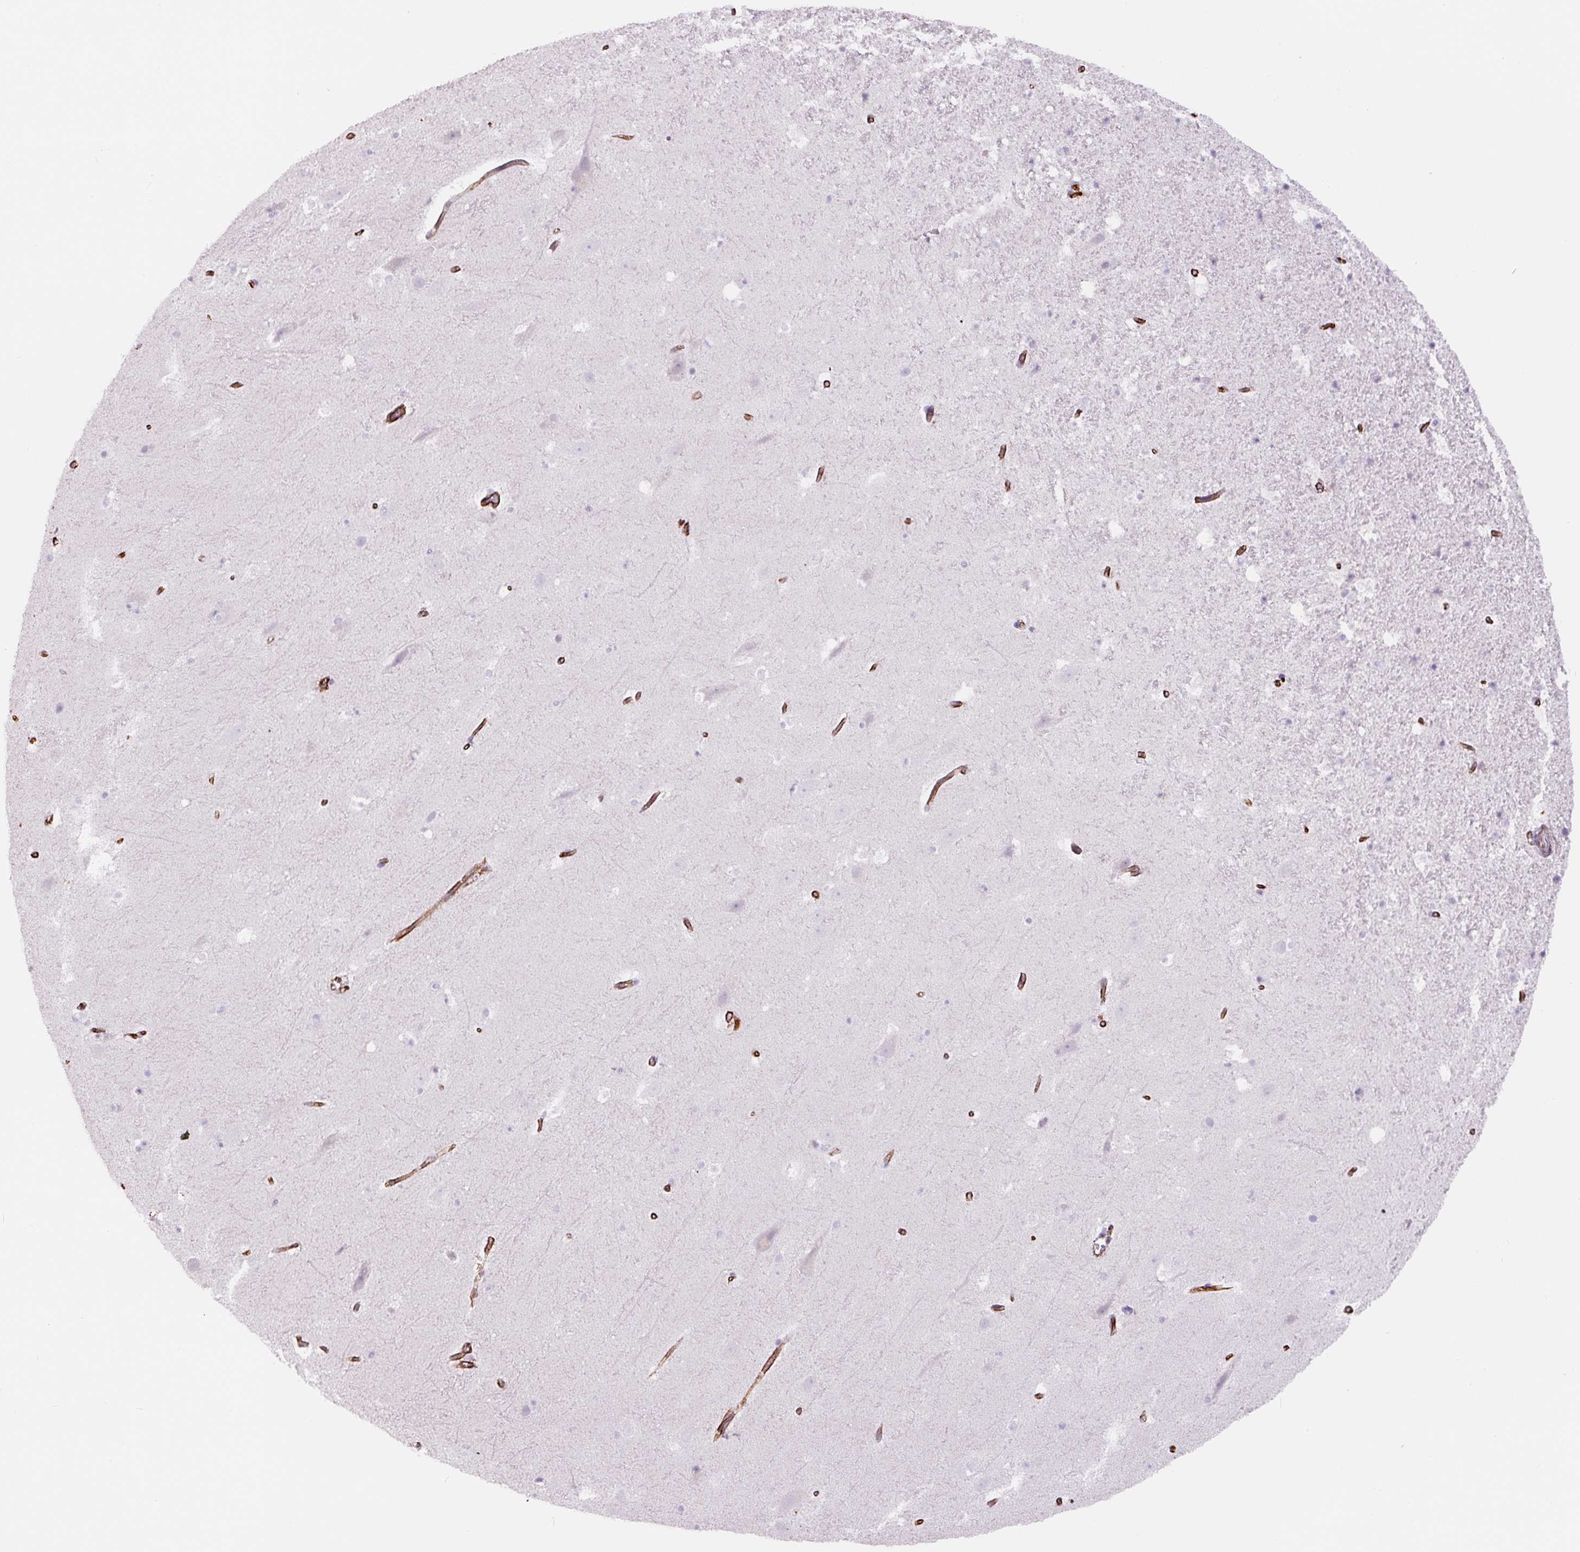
{"staining": {"intensity": "negative", "quantity": "none", "location": "none"}, "tissue": "hippocampus", "cell_type": "Glial cells", "image_type": "normal", "snomed": [{"axis": "morphology", "description": "Normal tissue, NOS"}, {"axis": "topography", "description": "Hippocampus"}], "caption": "The histopathology image demonstrates no significant staining in glial cells of hippocampus. (DAB (3,3'-diaminobenzidine) immunohistochemistry with hematoxylin counter stain).", "gene": "NES", "patient": {"sex": "male", "age": 37}}